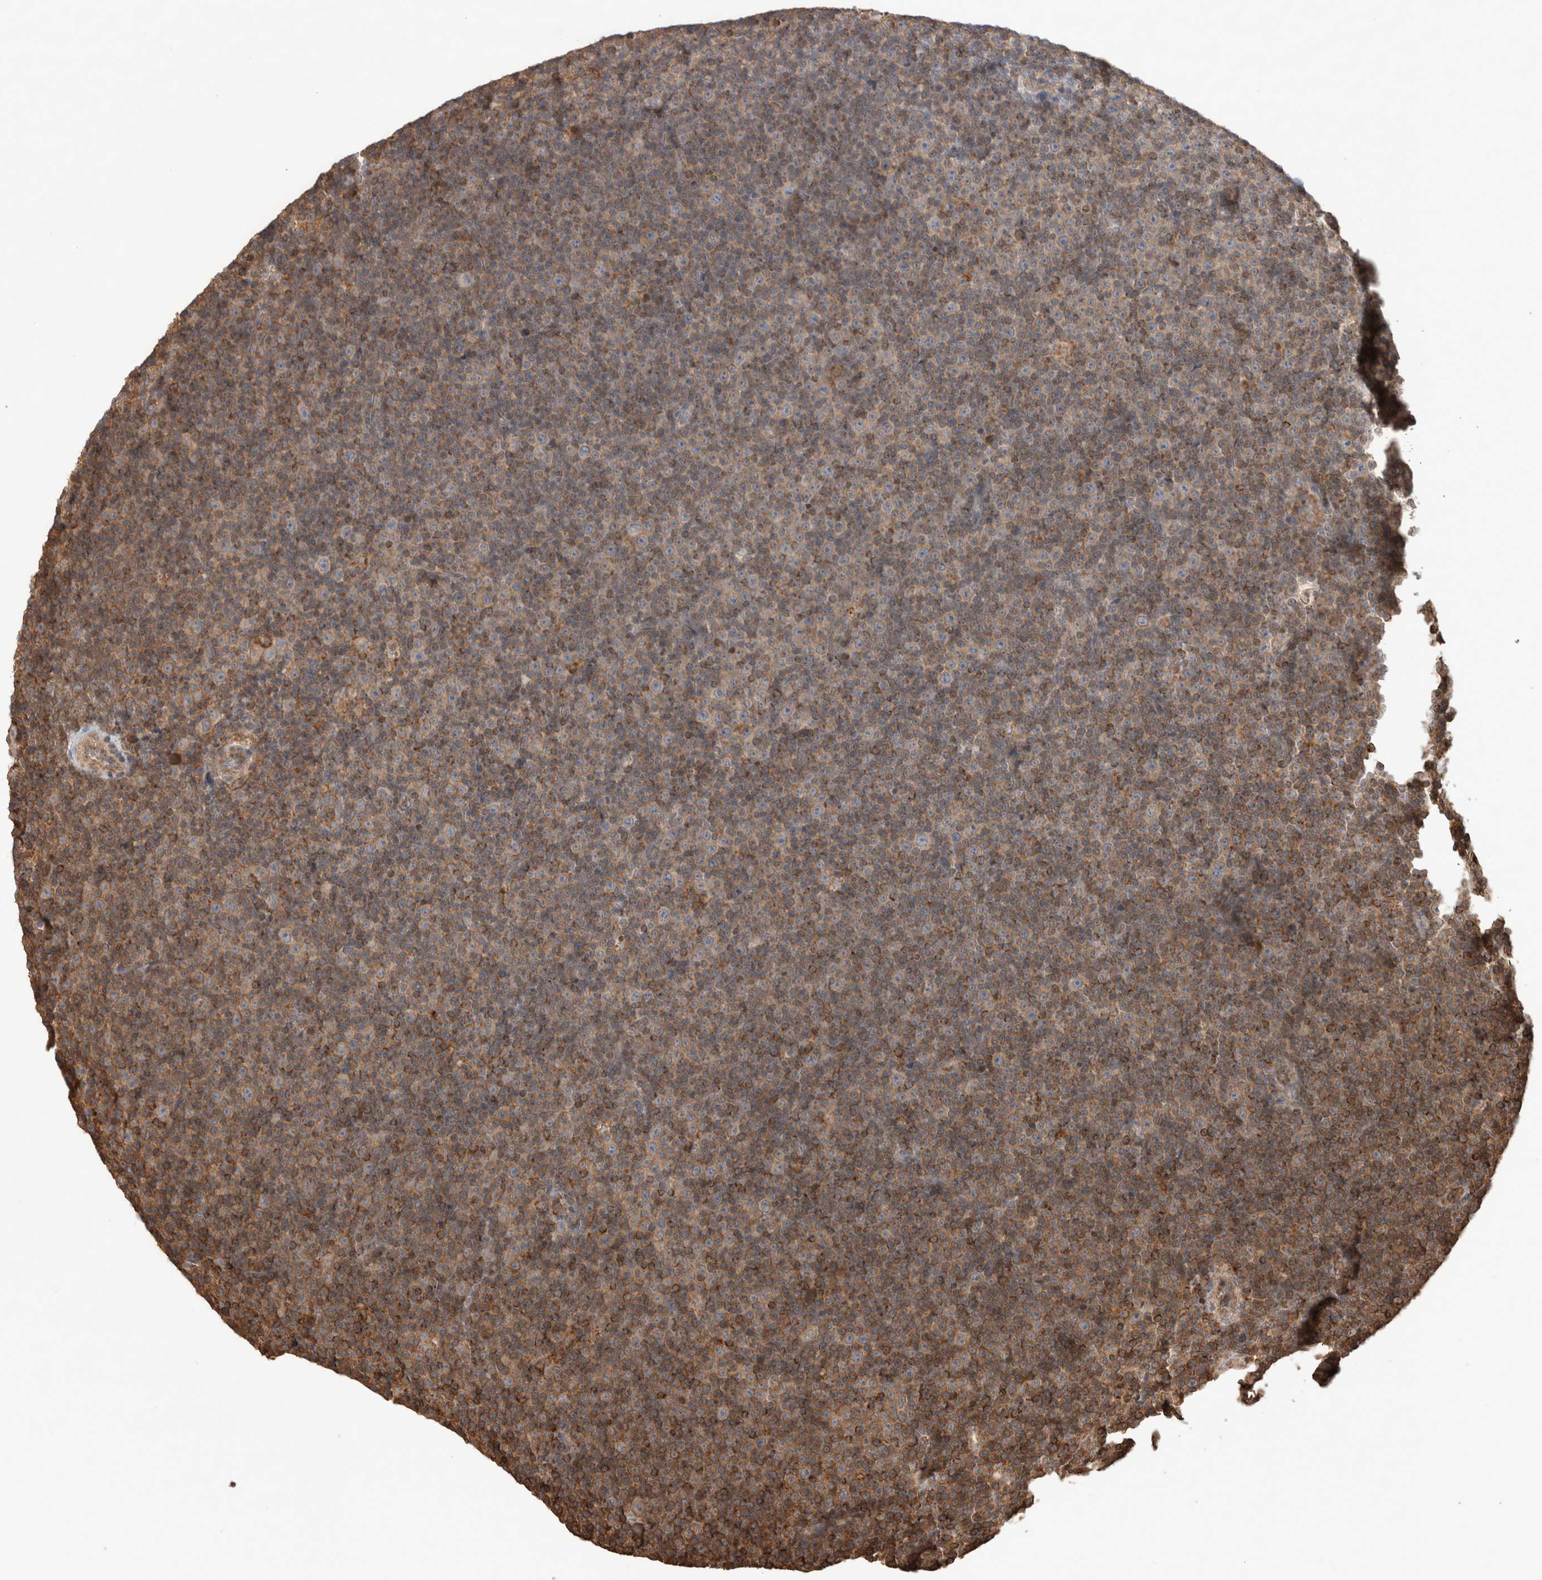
{"staining": {"intensity": "moderate", "quantity": ">75%", "location": "cytoplasmic/membranous"}, "tissue": "lymphoma", "cell_type": "Tumor cells", "image_type": "cancer", "snomed": [{"axis": "morphology", "description": "Malignant lymphoma, non-Hodgkin's type, Low grade"}, {"axis": "topography", "description": "Lymph node"}], "caption": "IHC (DAB (3,3'-diaminobenzidine)) staining of human low-grade malignant lymphoma, non-Hodgkin's type shows moderate cytoplasmic/membranous protein staining in about >75% of tumor cells.", "gene": "IMMP2L", "patient": {"sex": "female", "age": 67}}